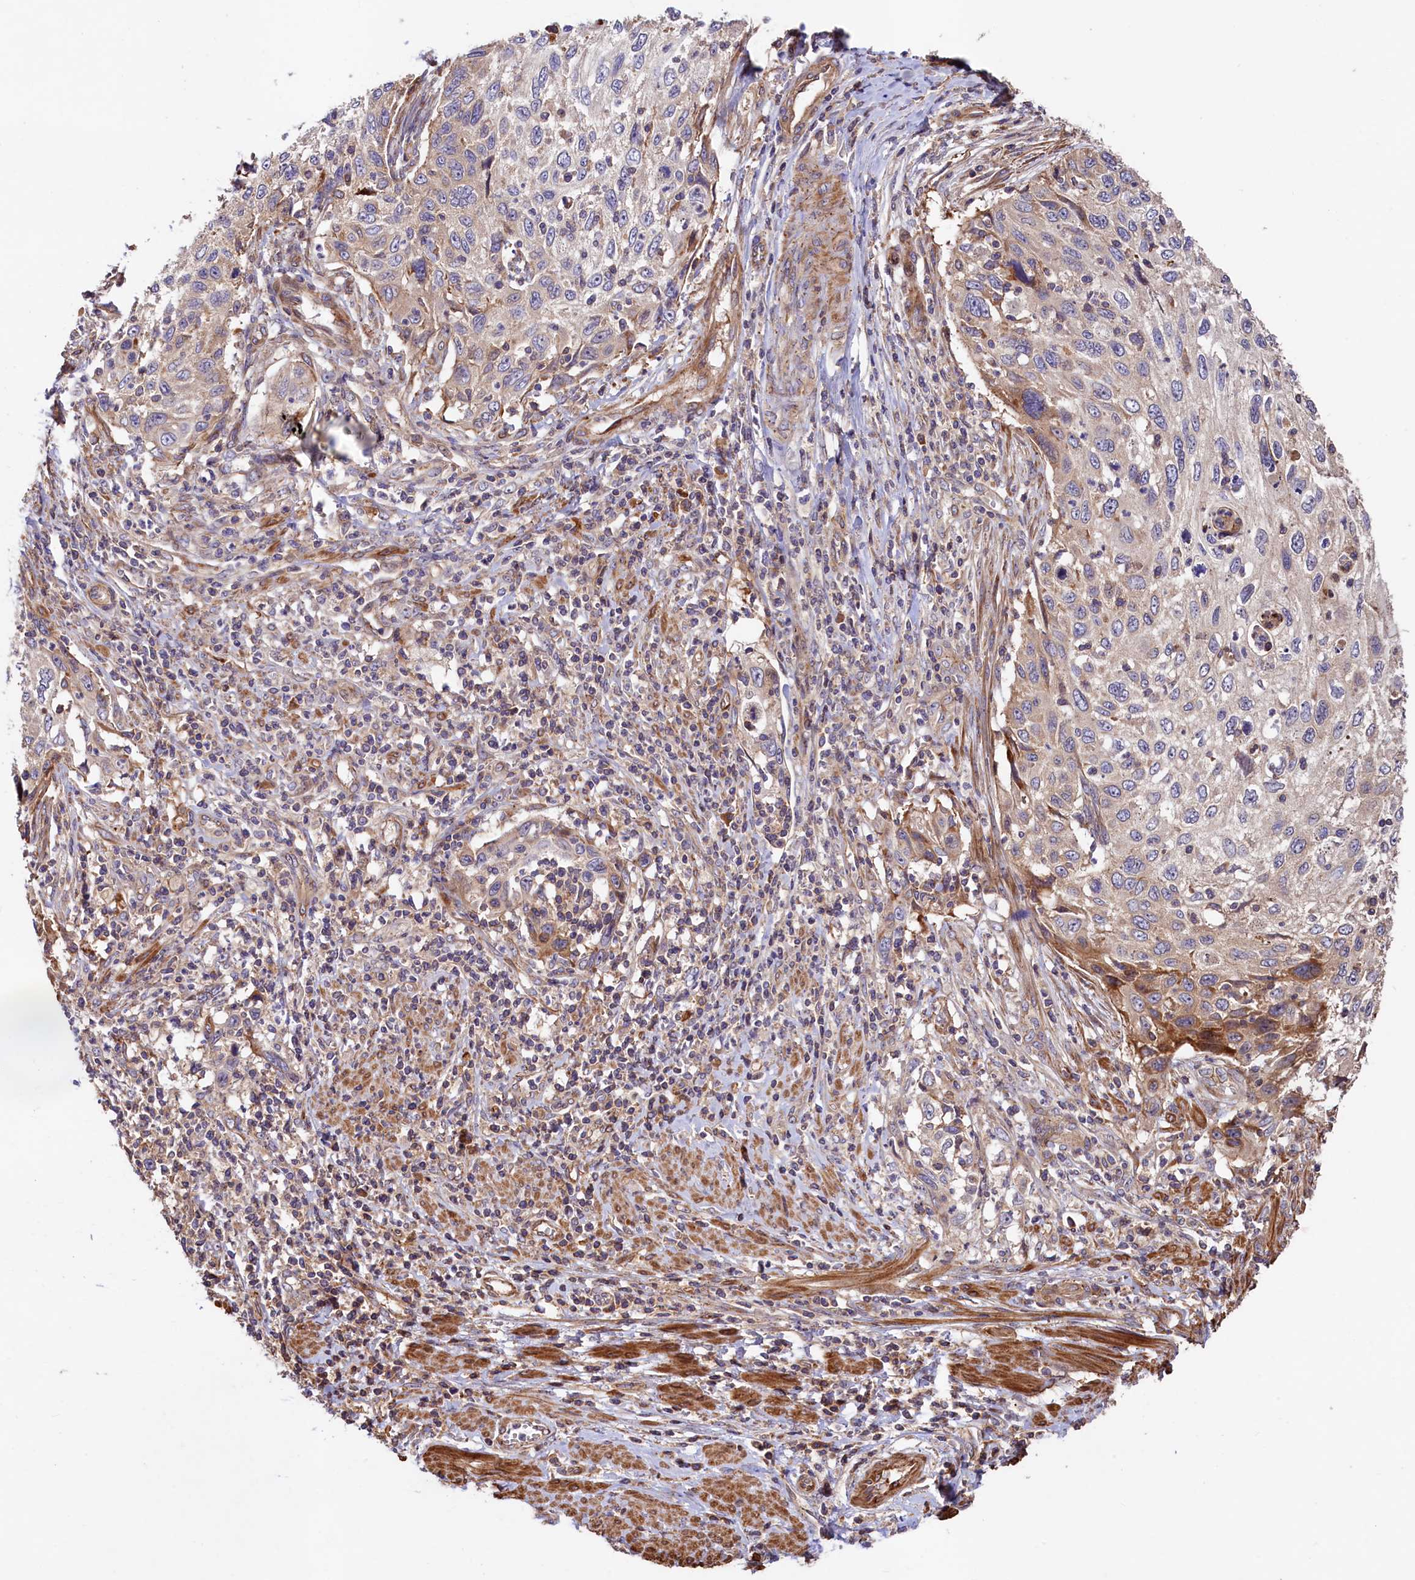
{"staining": {"intensity": "weak", "quantity": "<25%", "location": "cytoplasmic/membranous"}, "tissue": "cervical cancer", "cell_type": "Tumor cells", "image_type": "cancer", "snomed": [{"axis": "morphology", "description": "Squamous cell carcinoma, NOS"}, {"axis": "topography", "description": "Cervix"}], "caption": "Tumor cells are negative for brown protein staining in cervical squamous cell carcinoma.", "gene": "KLHDC4", "patient": {"sex": "female", "age": 70}}